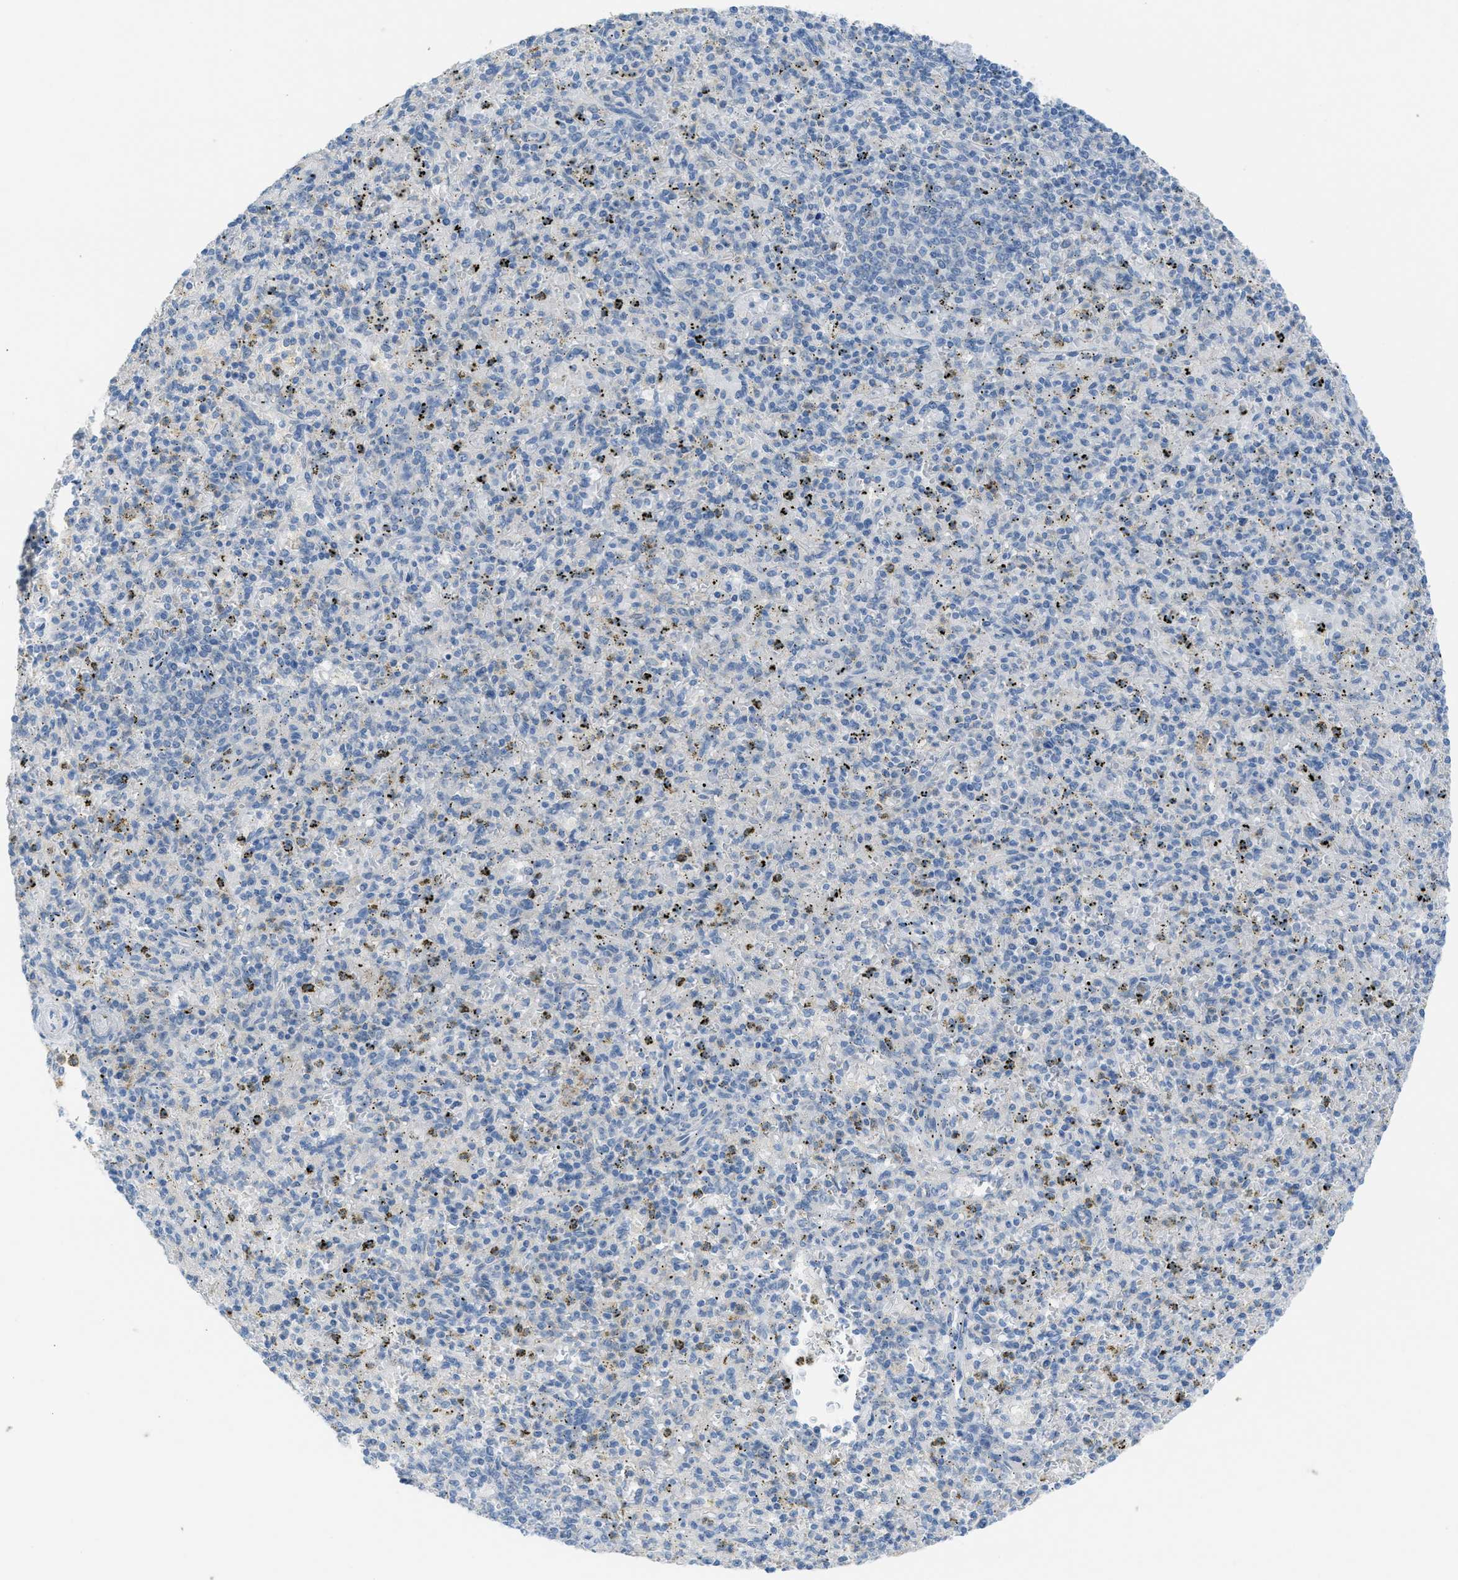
{"staining": {"intensity": "negative", "quantity": "none", "location": "none"}, "tissue": "spleen", "cell_type": "Cells in red pulp", "image_type": "normal", "snomed": [{"axis": "morphology", "description": "Normal tissue, NOS"}, {"axis": "topography", "description": "Spleen"}], "caption": "There is no significant positivity in cells in red pulp of spleen. The staining was performed using DAB (3,3'-diaminobenzidine) to visualize the protein expression in brown, while the nuclei were stained in blue with hematoxylin (Magnification: 20x).", "gene": "CNNM4", "patient": {"sex": "male", "age": 72}}